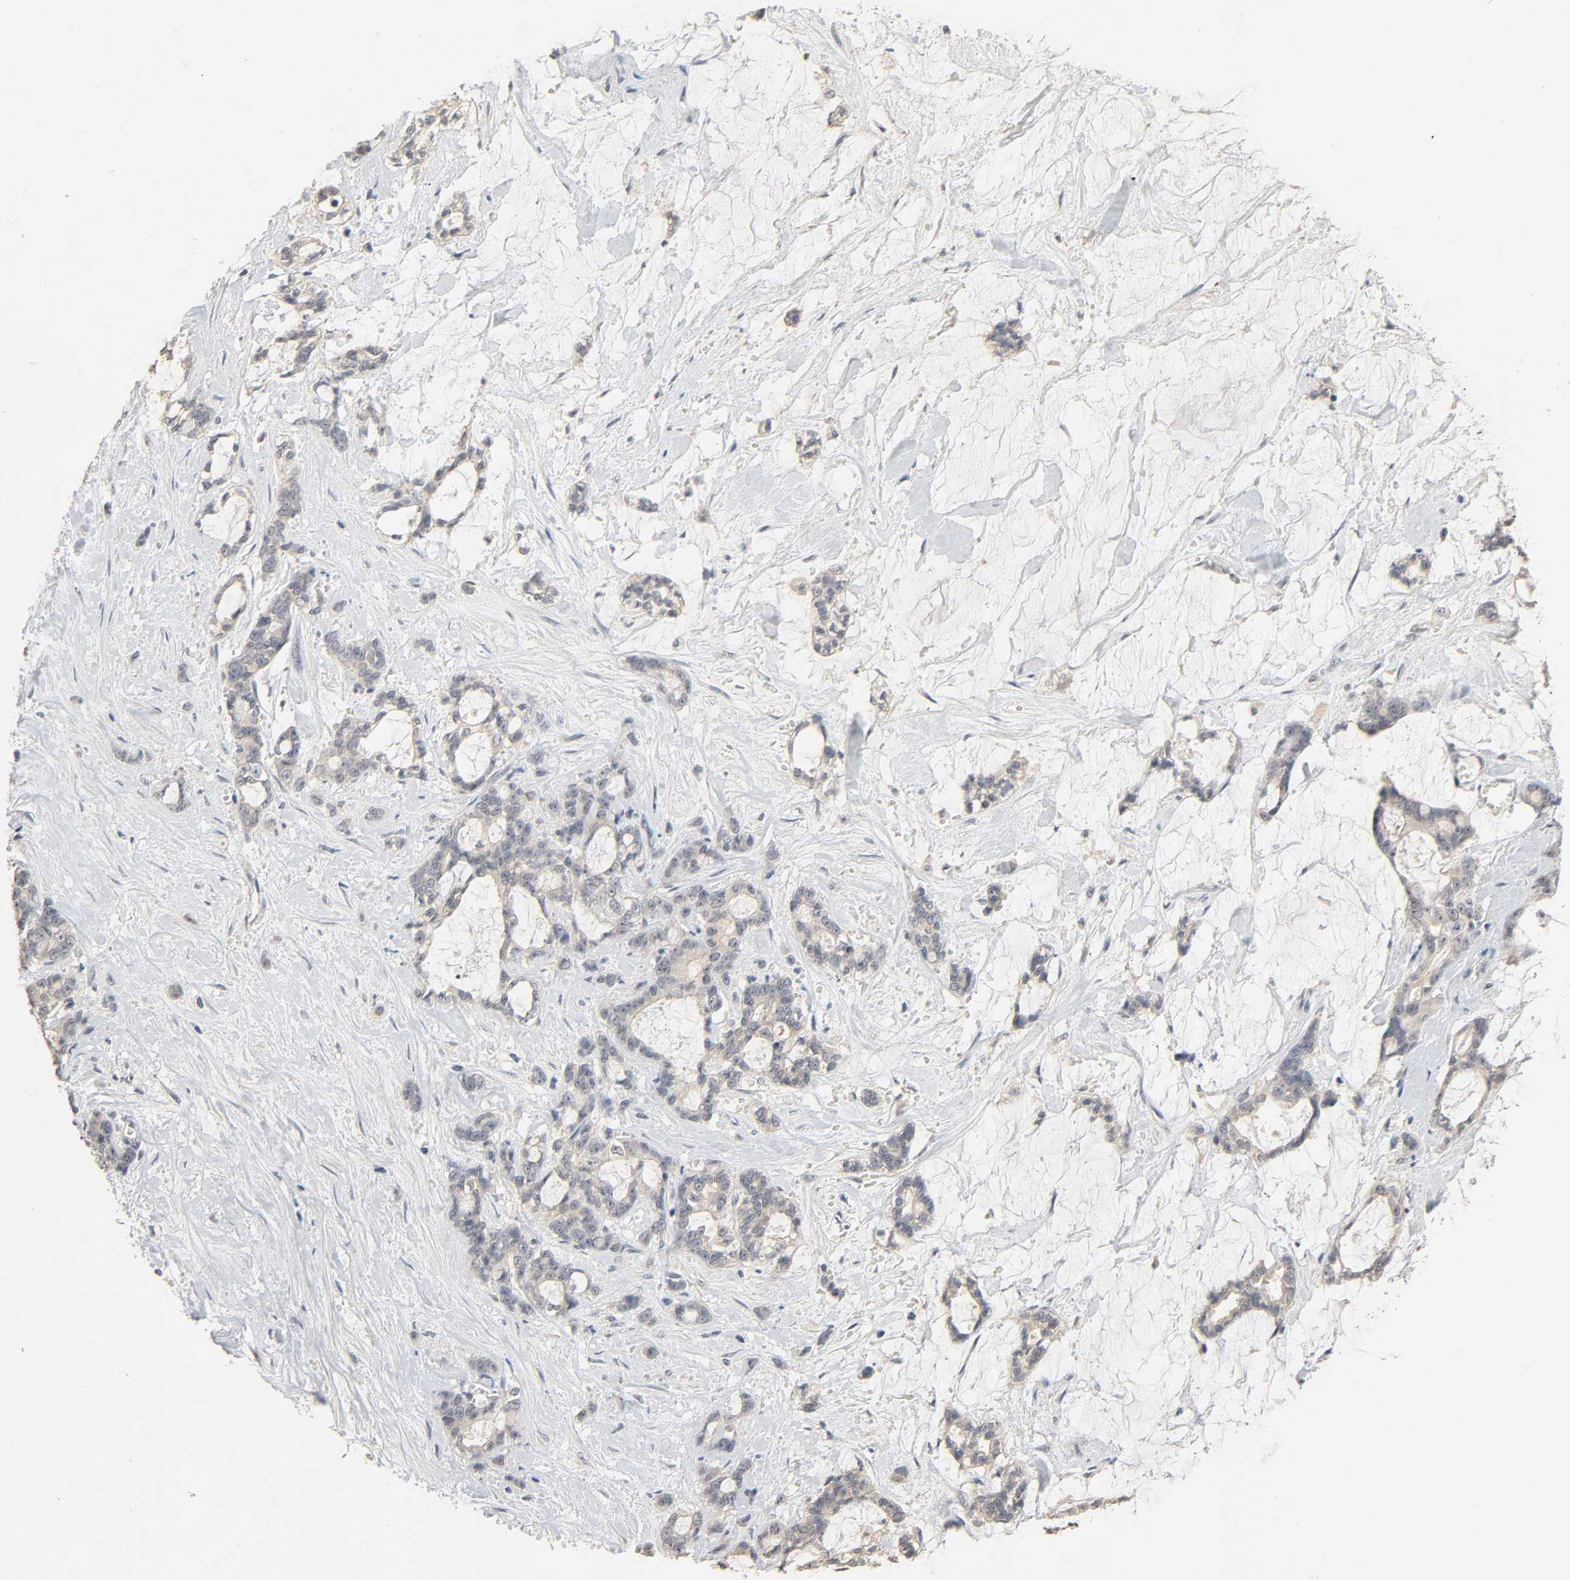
{"staining": {"intensity": "negative", "quantity": "none", "location": "none"}, "tissue": "pancreatic cancer", "cell_type": "Tumor cells", "image_type": "cancer", "snomed": [{"axis": "morphology", "description": "Adenocarcinoma, NOS"}, {"axis": "topography", "description": "Pancreas"}], "caption": "DAB immunohistochemical staining of pancreatic cancer shows no significant staining in tumor cells.", "gene": "MAGEA8", "patient": {"sex": "female", "age": 73}}